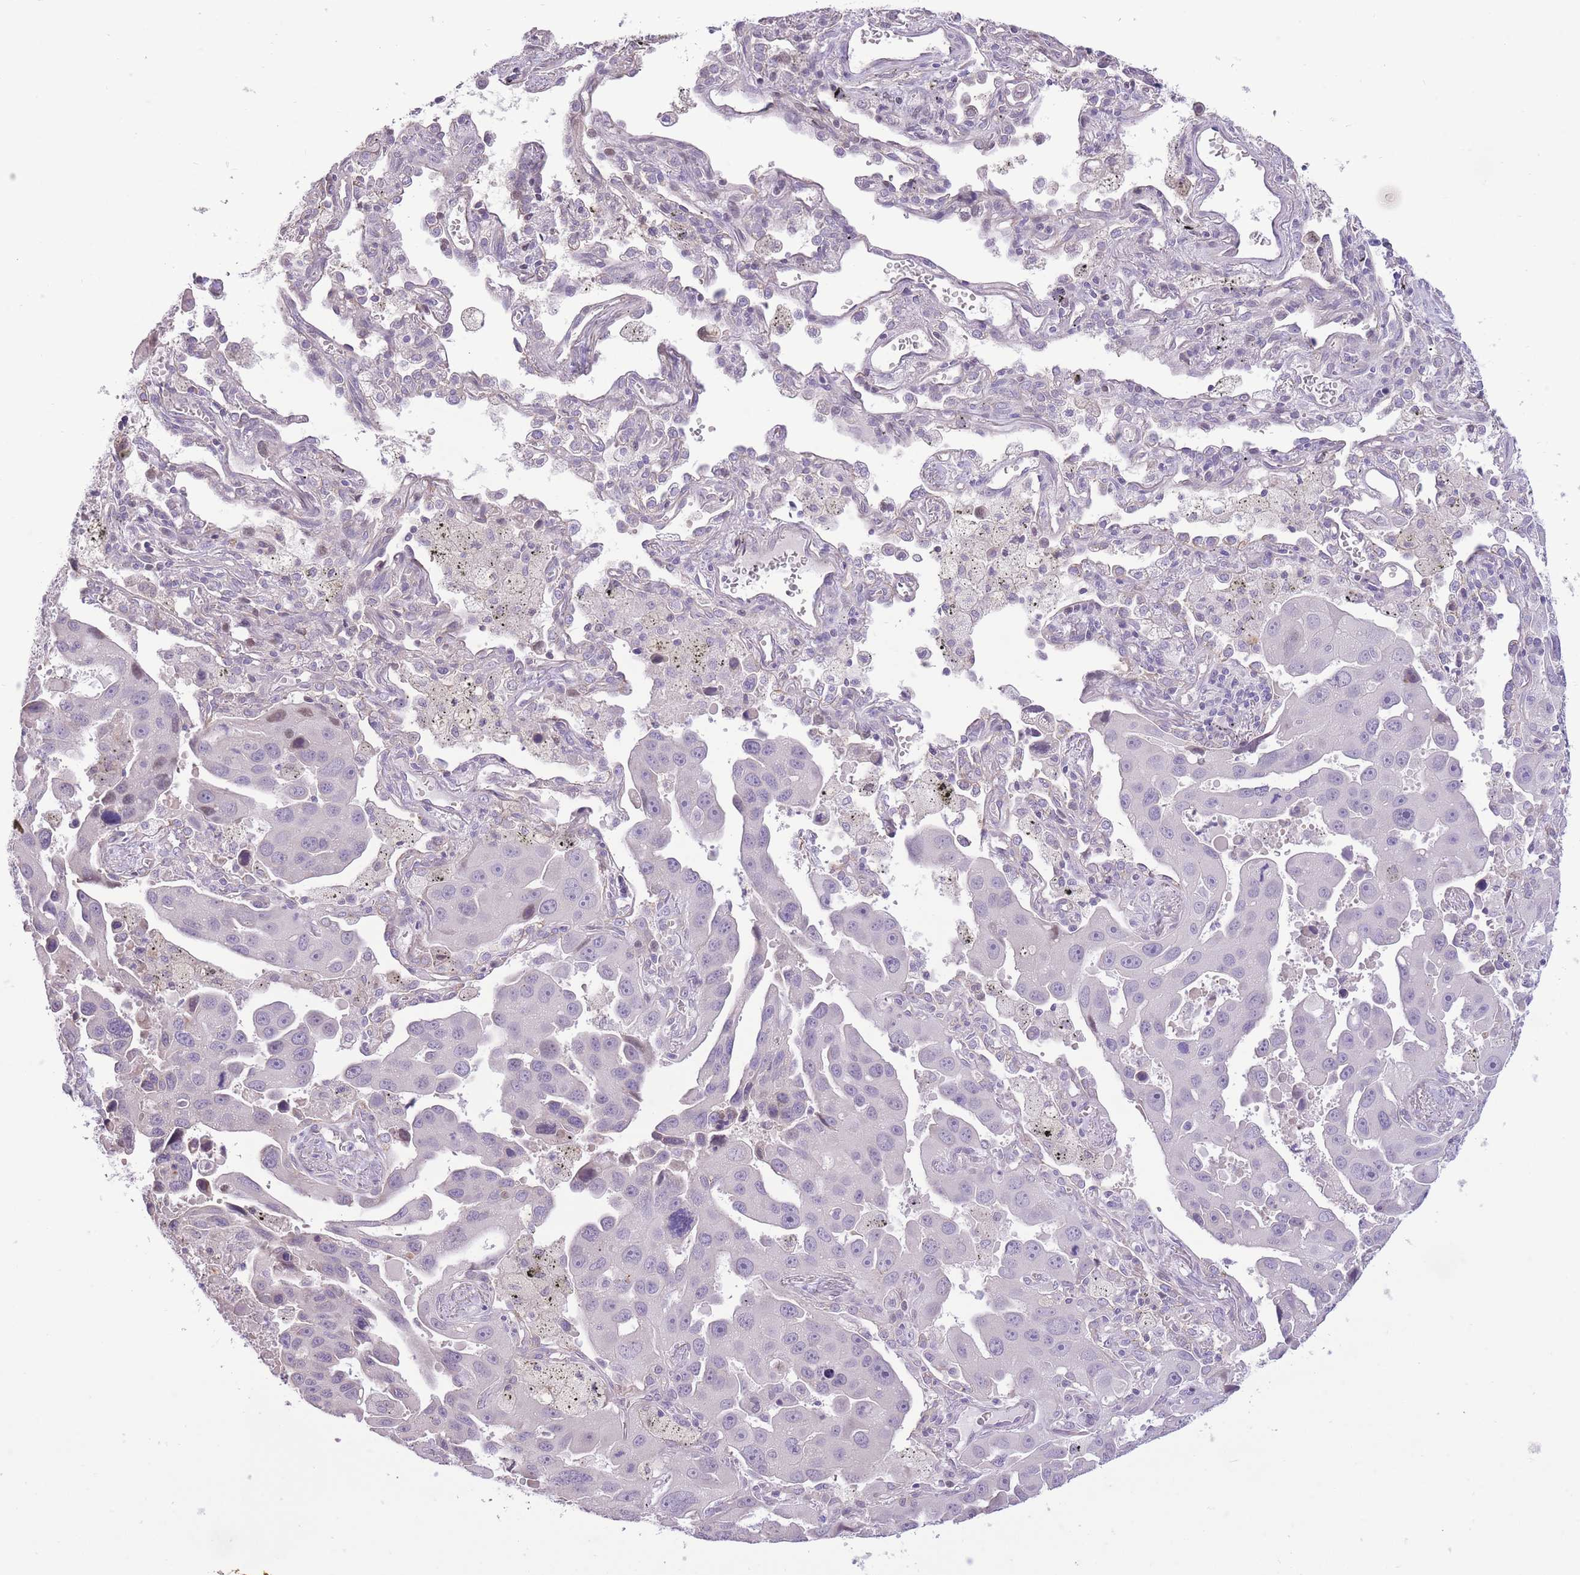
{"staining": {"intensity": "negative", "quantity": "none", "location": "none"}, "tissue": "lung cancer", "cell_type": "Tumor cells", "image_type": "cancer", "snomed": [{"axis": "morphology", "description": "Adenocarcinoma, NOS"}, {"axis": "topography", "description": "Lung"}], "caption": "Immunohistochemical staining of human adenocarcinoma (lung) displays no significant expression in tumor cells.", "gene": "WDR70", "patient": {"sex": "male", "age": 66}}